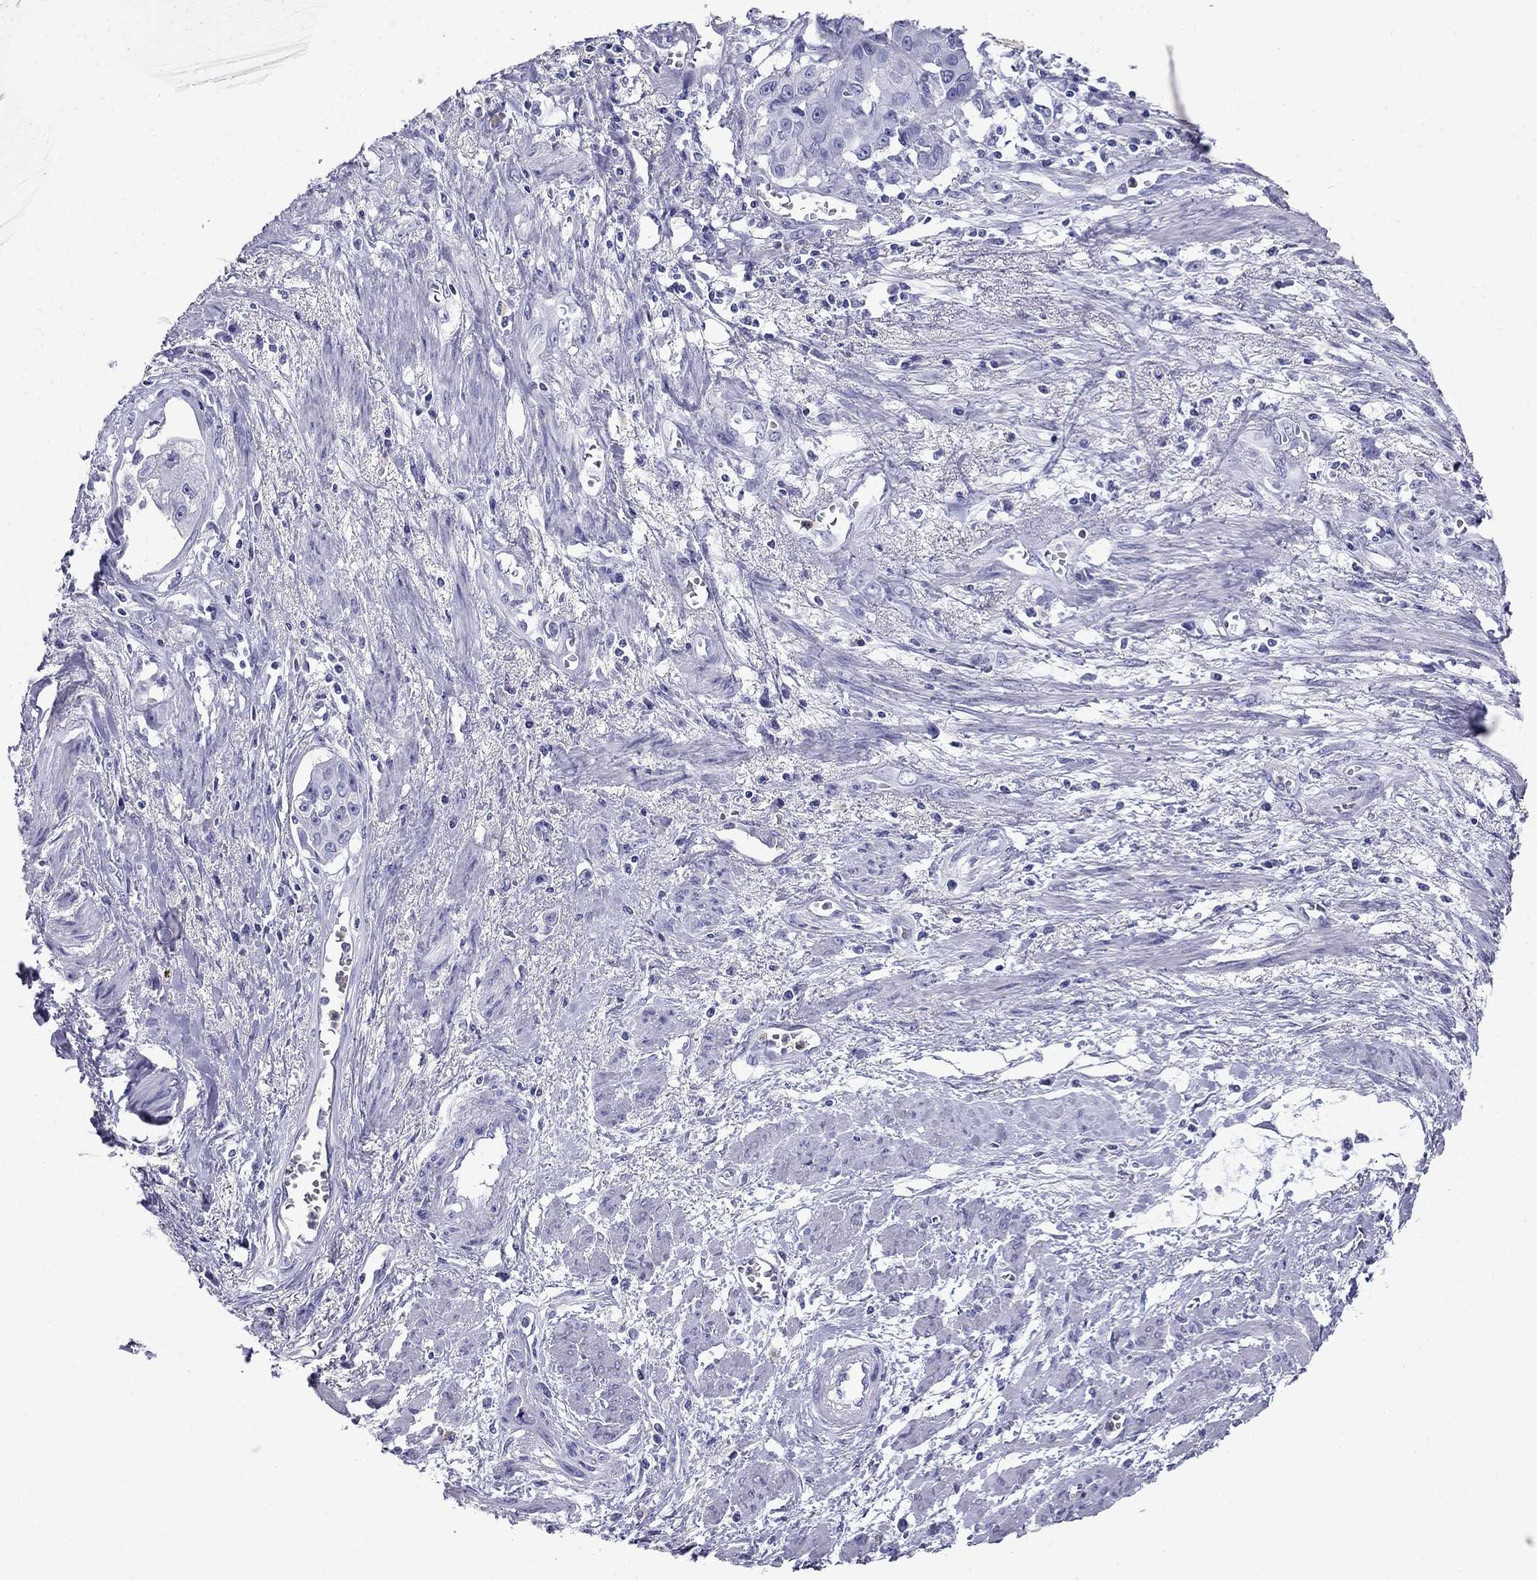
{"staining": {"intensity": "negative", "quantity": "none", "location": "none"}, "tissue": "cervical cancer", "cell_type": "Tumor cells", "image_type": "cancer", "snomed": [{"axis": "morphology", "description": "Squamous cell carcinoma, NOS"}, {"axis": "topography", "description": "Cervix"}], "caption": "This micrograph is of squamous cell carcinoma (cervical) stained with immunohistochemistry to label a protein in brown with the nuclei are counter-stained blue. There is no positivity in tumor cells.", "gene": "PPP1R36", "patient": {"sex": "female", "age": 58}}